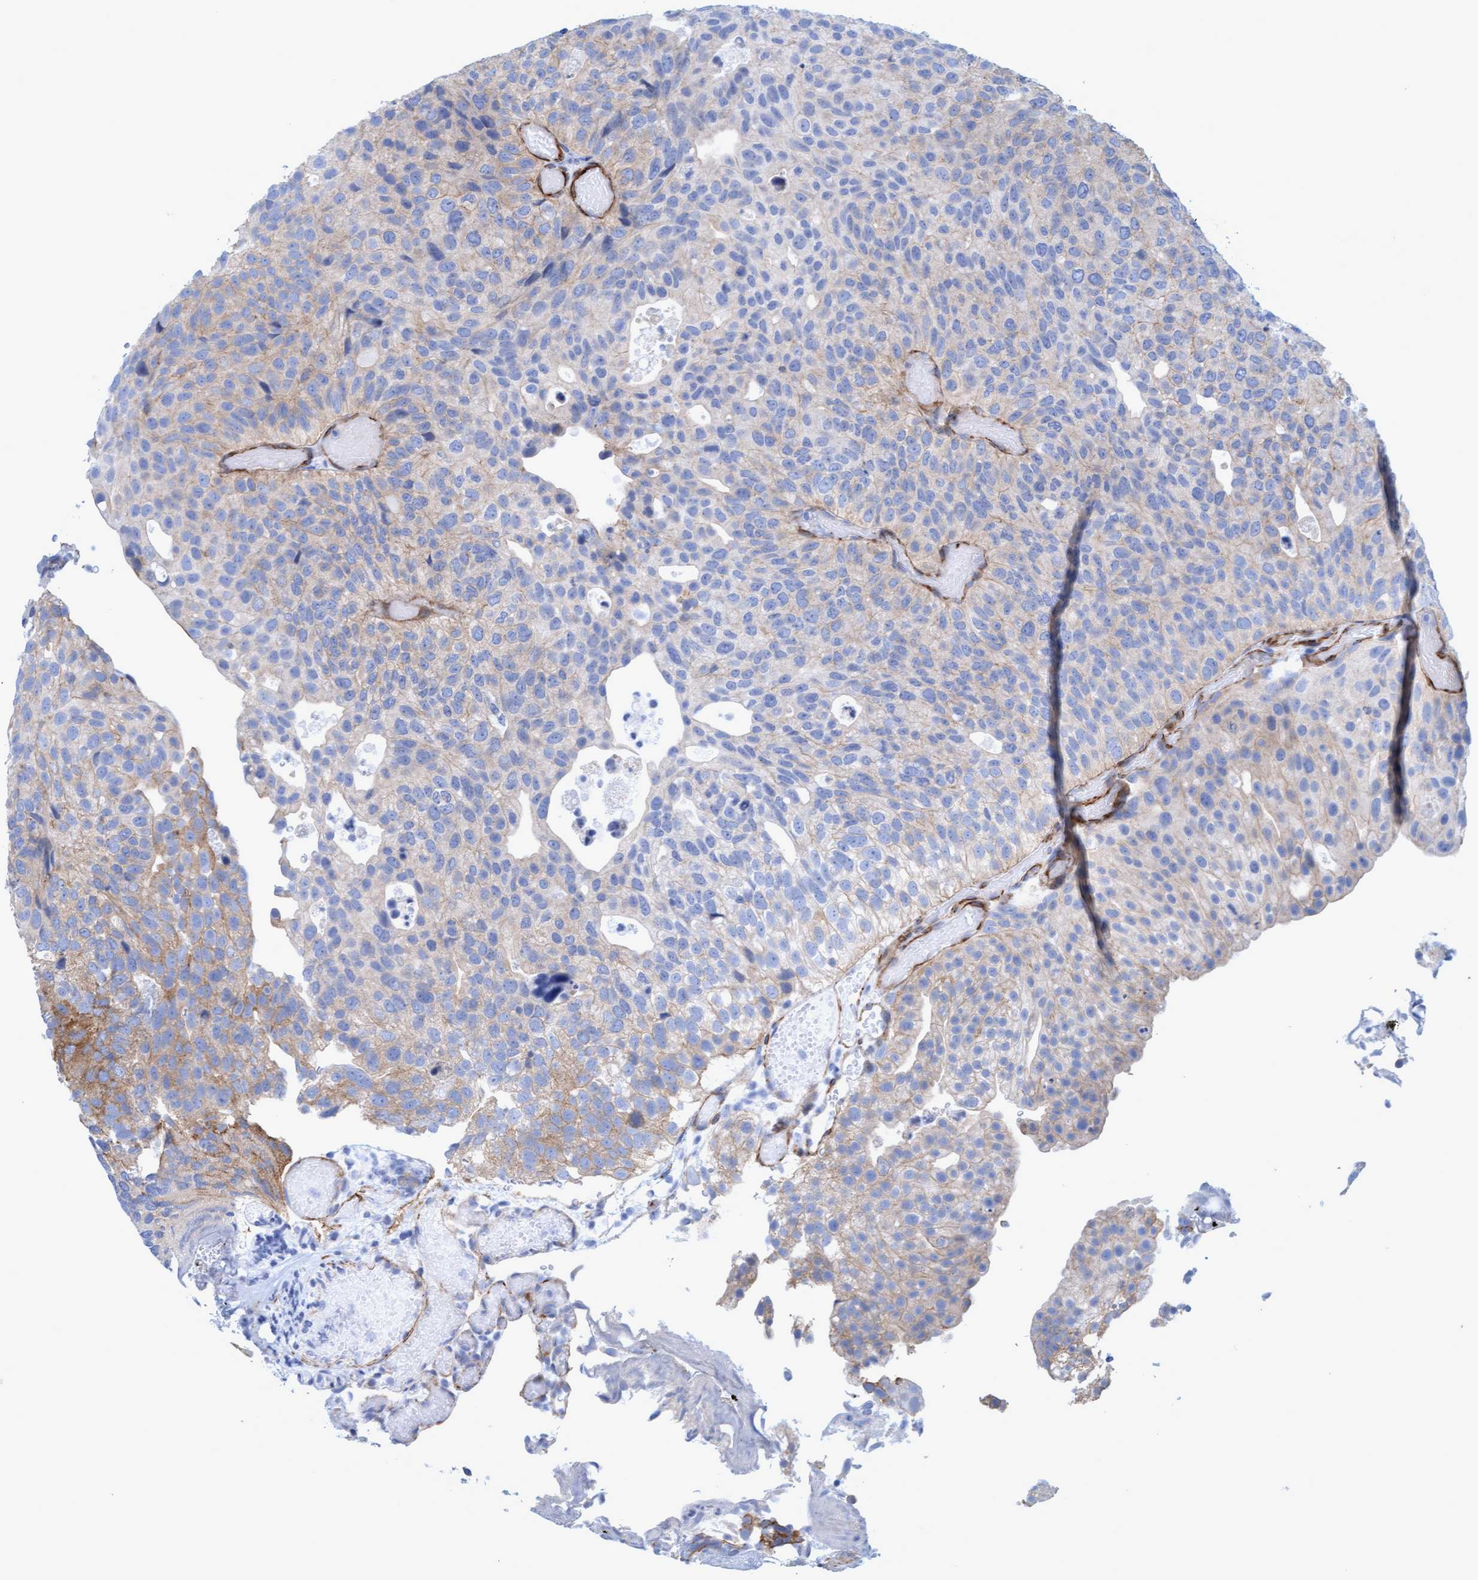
{"staining": {"intensity": "weak", "quantity": "25%-75%", "location": "cytoplasmic/membranous"}, "tissue": "urothelial cancer", "cell_type": "Tumor cells", "image_type": "cancer", "snomed": [{"axis": "morphology", "description": "Urothelial carcinoma, Low grade"}, {"axis": "topography", "description": "Urinary bladder"}], "caption": "Tumor cells reveal low levels of weak cytoplasmic/membranous positivity in approximately 25%-75% of cells in urothelial carcinoma (low-grade).", "gene": "MTFR1", "patient": {"sex": "male", "age": 78}}